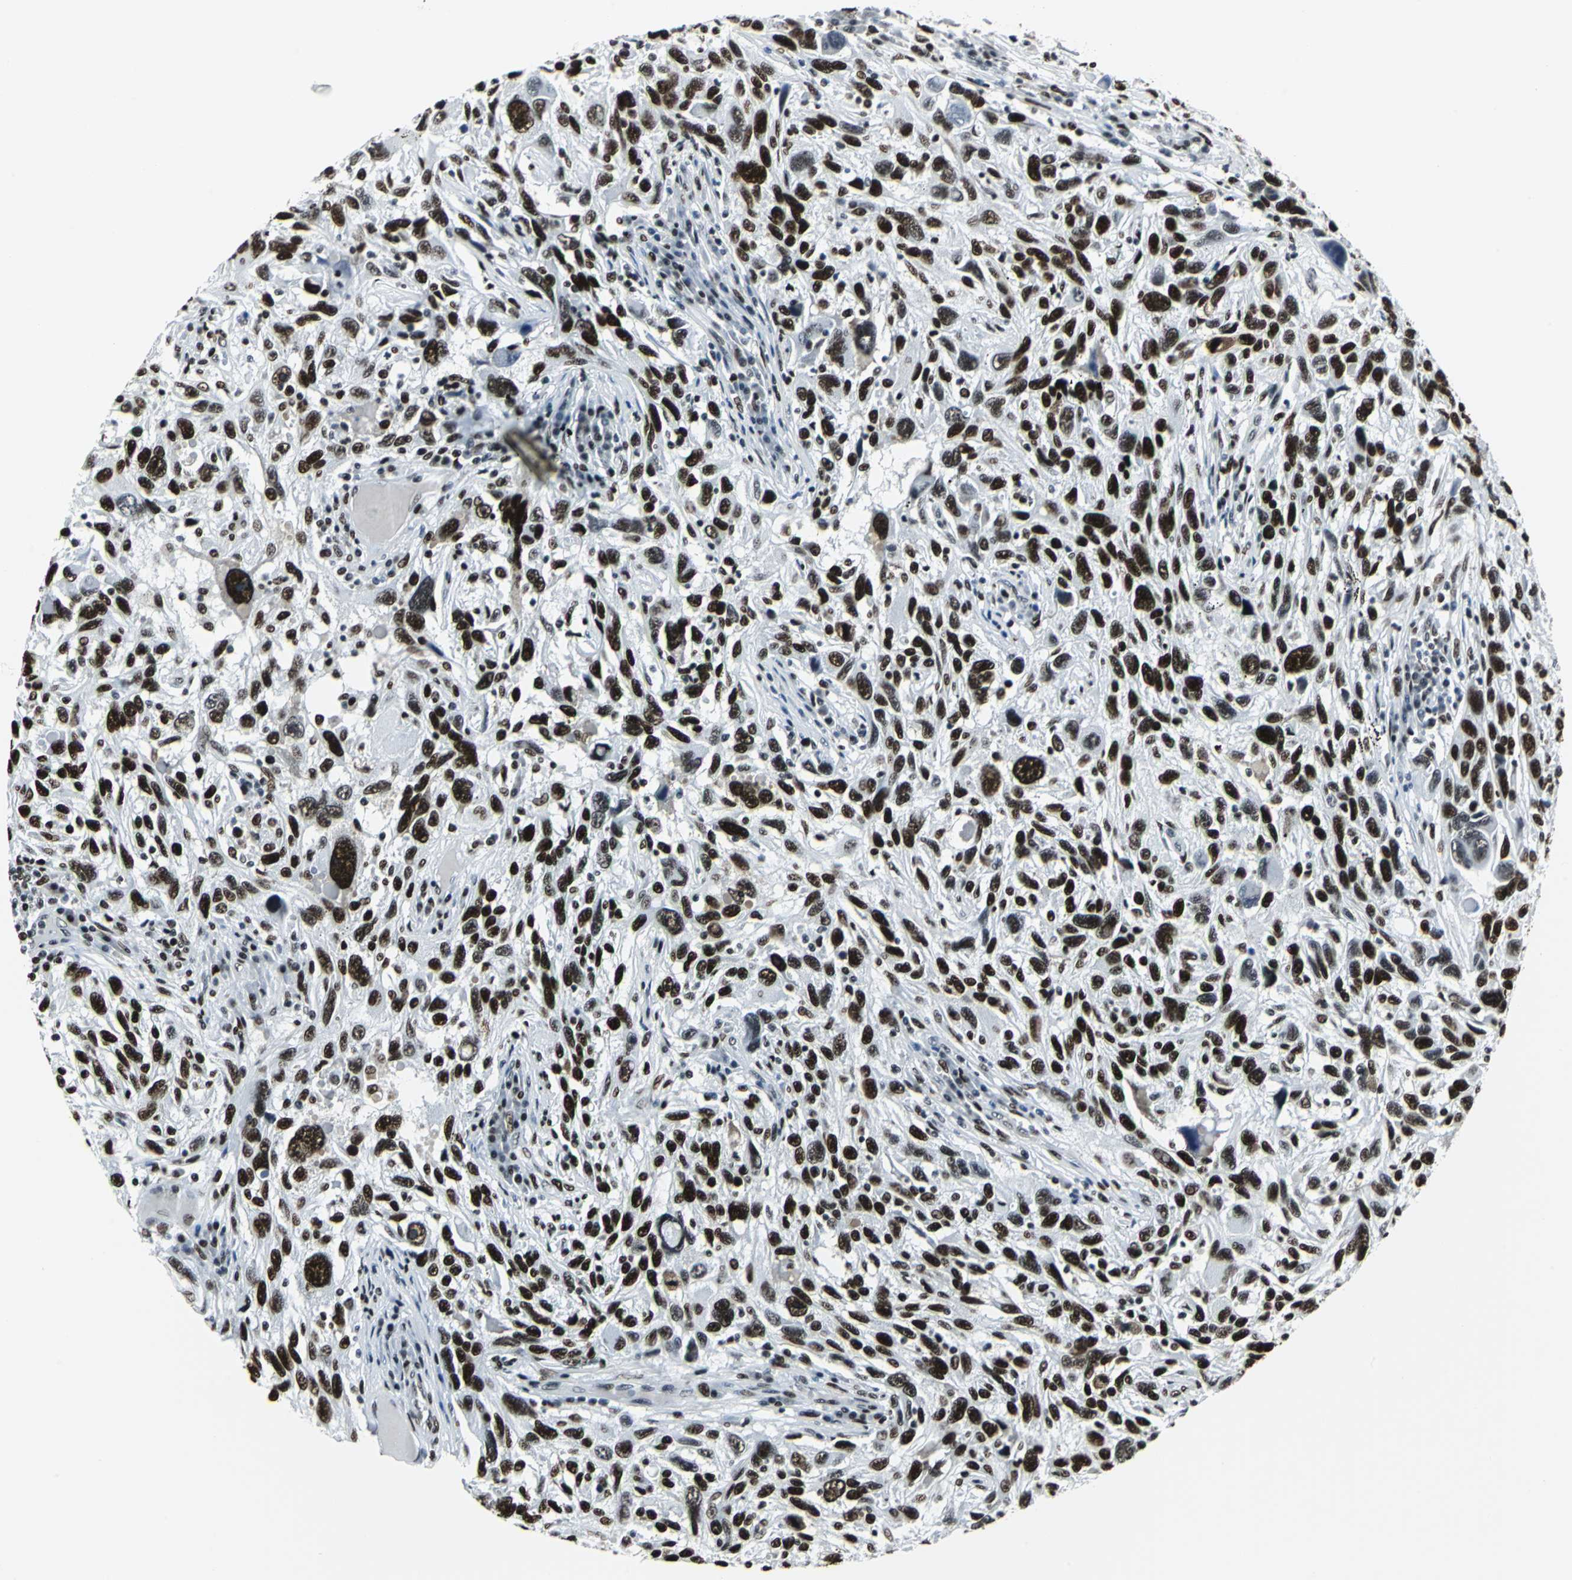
{"staining": {"intensity": "strong", "quantity": ">75%", "location": "nuclear"}, "tissue": "melanoma", "cell_type": "Tumor cells", "image_type": "cancer", "snomed": [{"axis": "morphology", "description": "Malignant melanoma, NOS"}, {"axis": "topography", "description": "Skin"}], "caption": "A brown stain highlights strong nuclear positivity of a protein in human malignant melanoma tumor cells.", "gene": "HDAC2", "patient": {"sex": "male", "age": 53}}